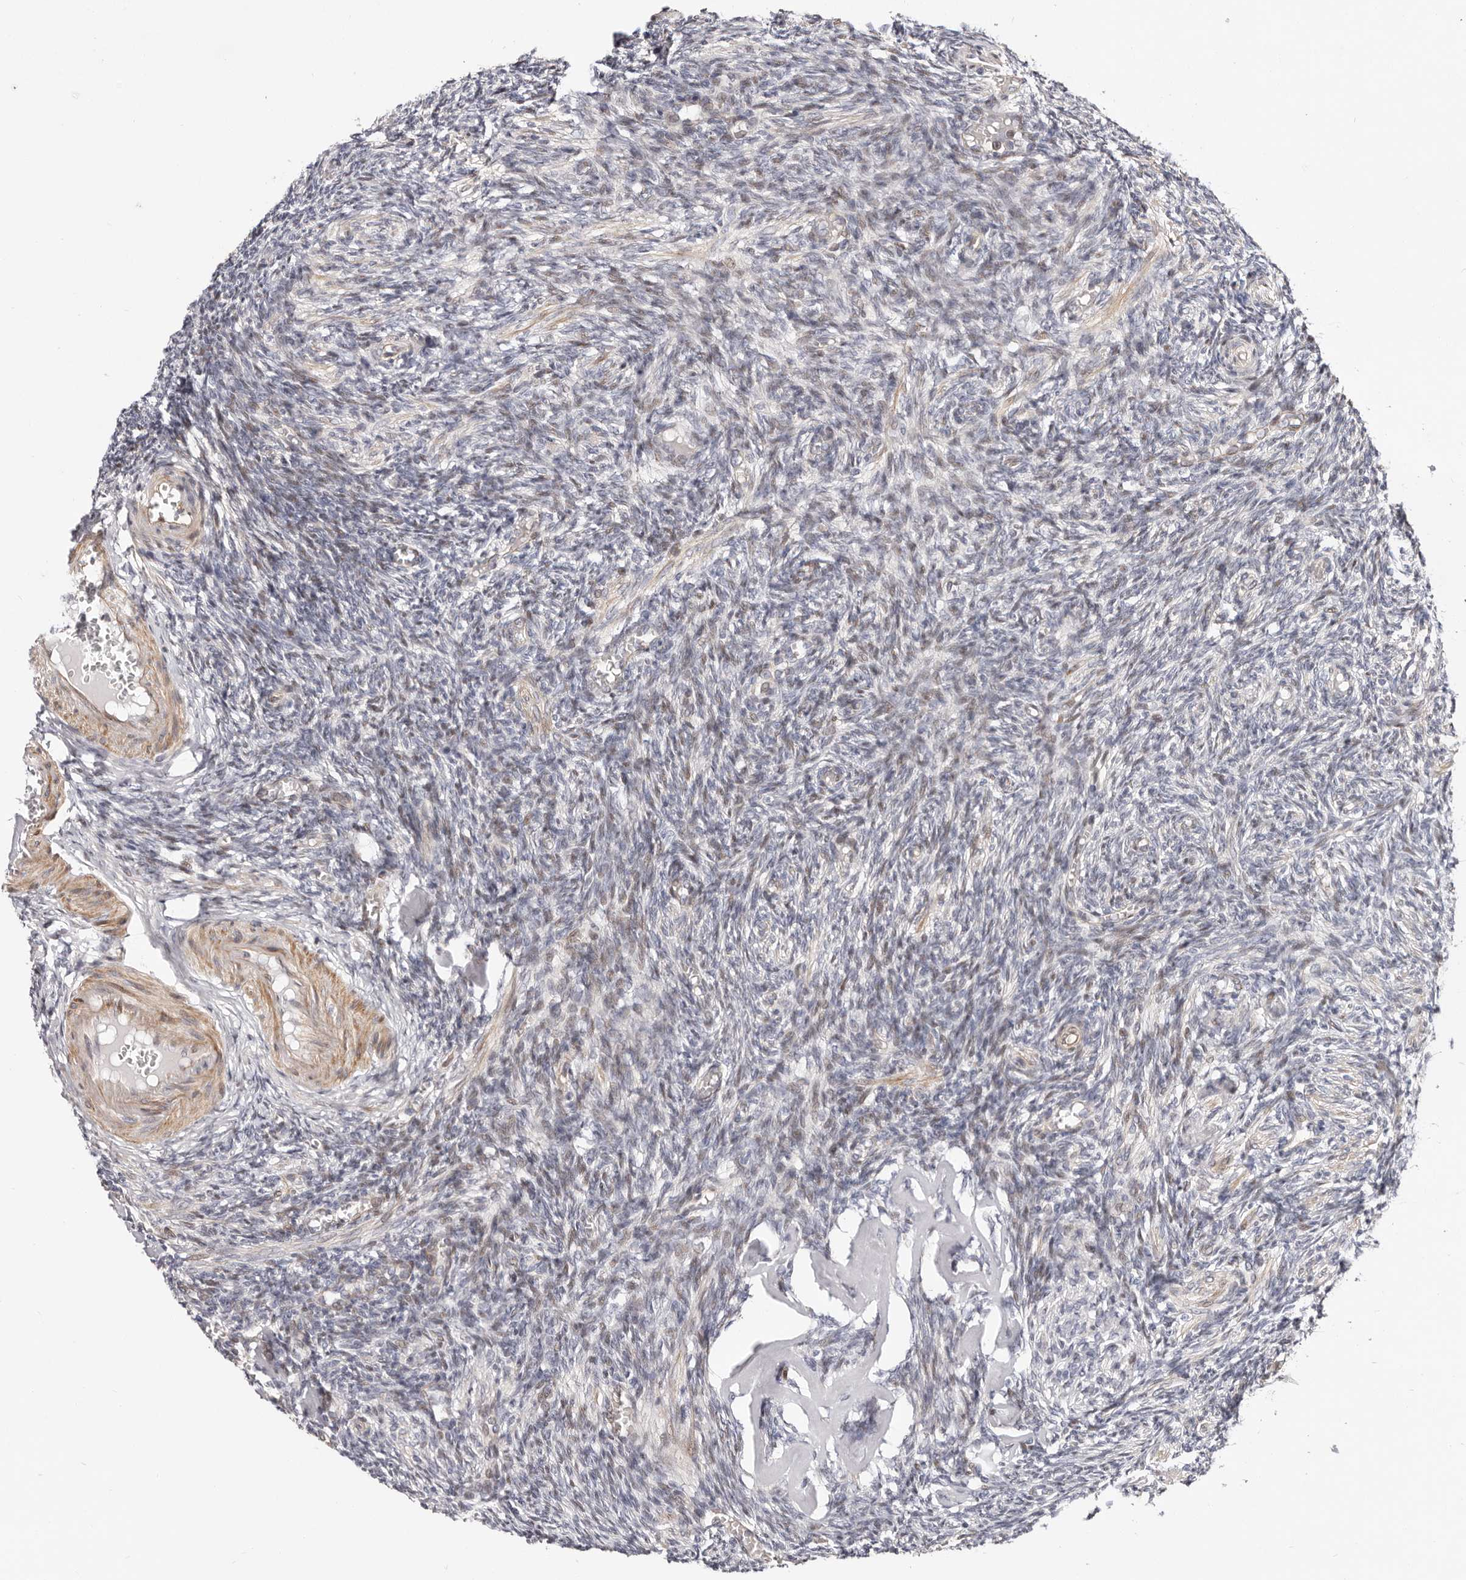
{"staining": {"intensity": "weak", "quantity": "25%-75%", "location": "nuclear"}, "tissue": "ovary", "cell_type": "Ovarian stroma cells", "image_type": "normal", "snomed": [{"axis": "morphology", "description": "Normal tissue, NOS"}, {"axis": "topography", "description": "Ovary"}], "caption": "Immunohistochemical staining of unremarkable human ovary shows 25%-75% levels of weak nuclear protein staining in approximately 25%-75% of ovarian stroma cells.", "gene": "EPHX3", "patient": {"sex": "female", "age": 27}}